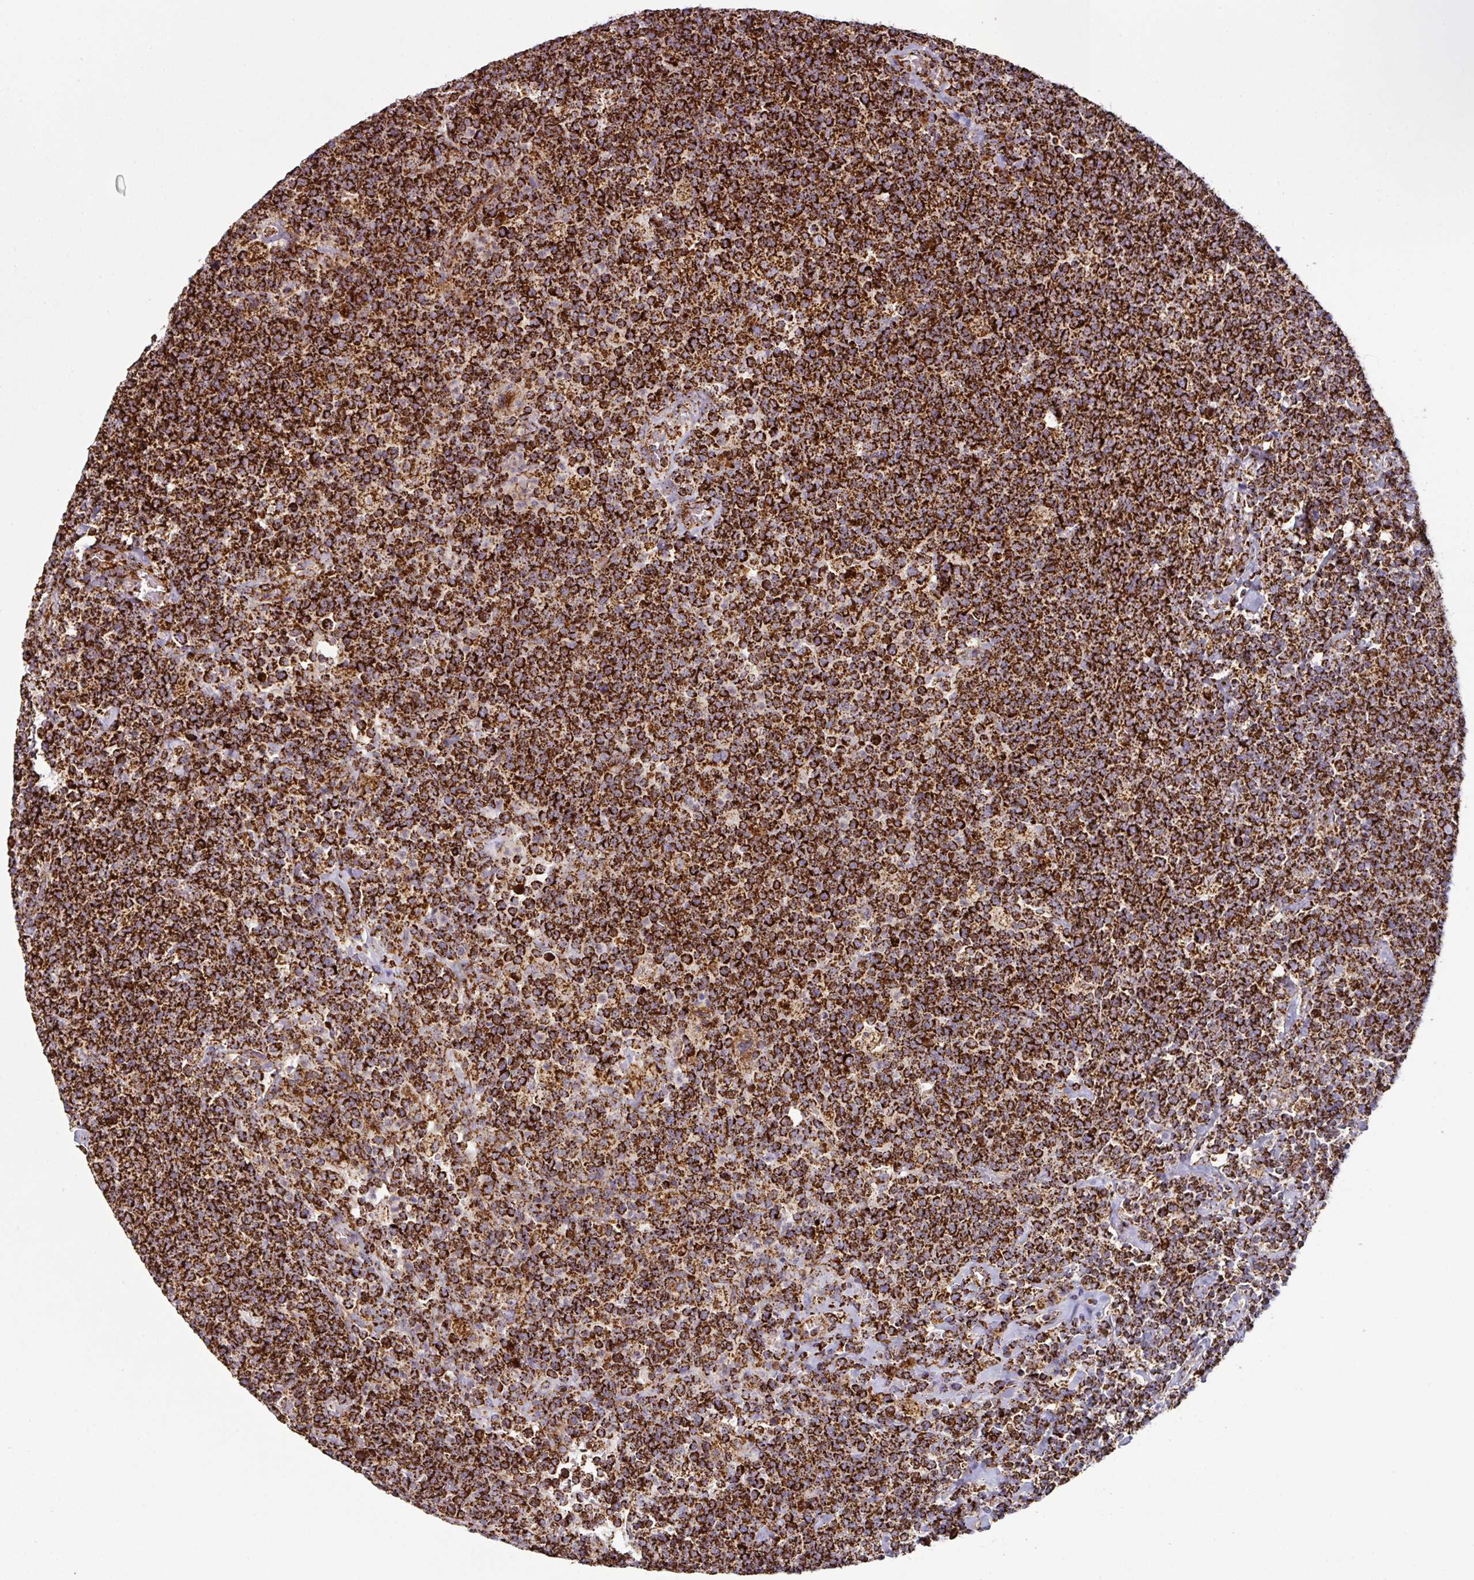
{"staining": {"intensity": "strong", "quantity": ">75%", "location": "cytoplasmic/membranous"}, "tissue": "lymphoma", "cell_type": "Tumor cells", "image_type": "cancer", "snomed": [{"axis": "morphology", "description": "Malignant lymphoma, non-Hodgkin's type, High grade"}, {"axis": "topography", "description": "Lymph node"}], "caption": "High-grade malignant lymphoma, non-Hodgkin's type stained with a protein marker exhibits strong staining in tumor cells.", "gene": "TRAP1", "patient": {"sex": "male", "age": 61}}